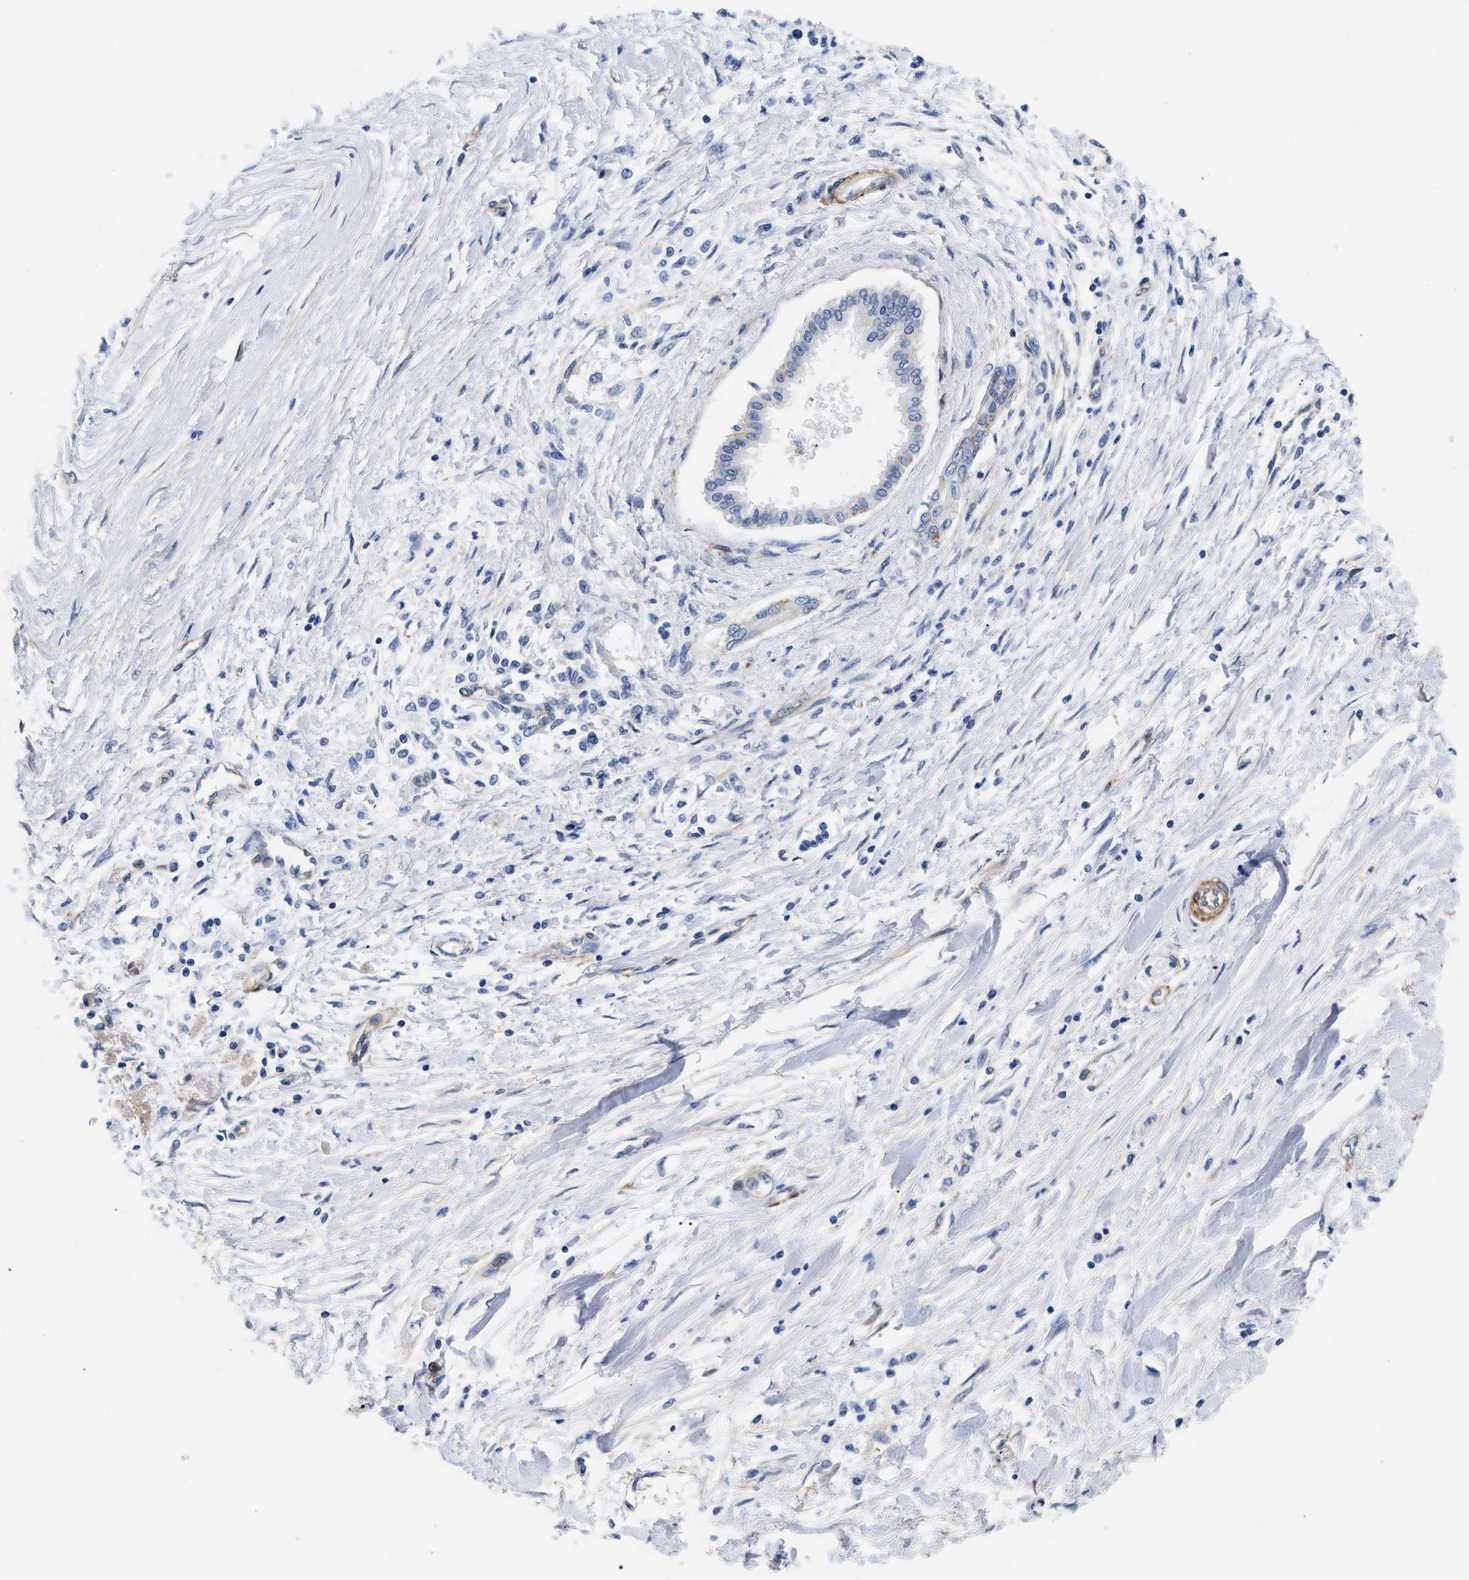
{"staining": {"intensity": "negative", "quantity": "none", "location": "none"}, "tissue": "pancreatic cancer", "cell_type": "Tumor cells", "image_type": "cancer", "snomed": [{"axis": "morphology", "description": "Adenocarcinoma, NOS"}, {"axis": "topography", "description": "Pancreas"}], "caption": "Immunohistochemical staining of human pancreatic cancer (adenocarcinoma) demonstrates no significant expression in tumor cells.", "gene": "TRIM29", "patient": {"sex": "male", "age": 56}}